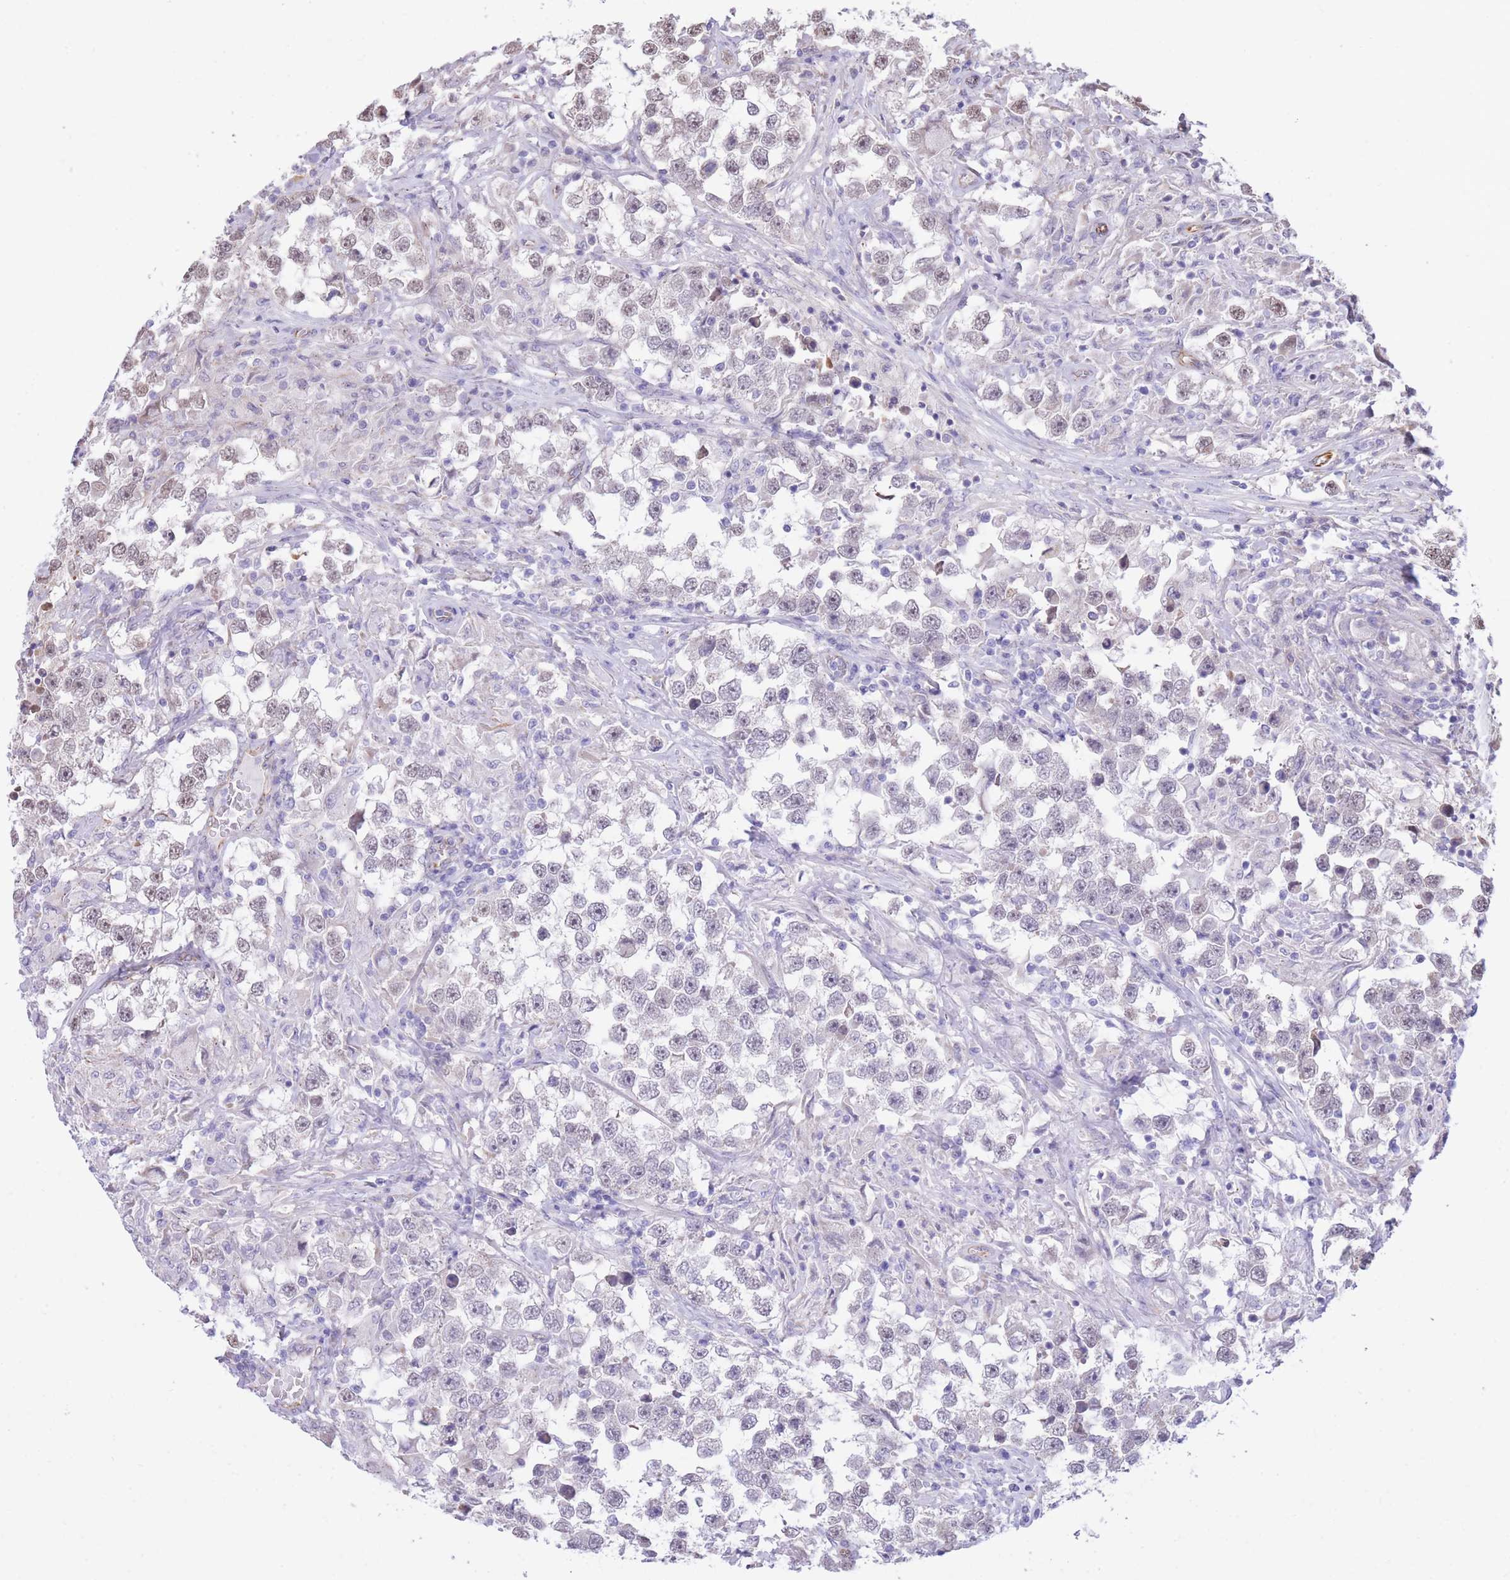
{"staining": {"intensity": "weak", "quantity": "<25%", "location": "nuclear"}, "tissue": "testis cancer", "cell_type": "Tumor cells", "image_type": "cancer", "snomed": [{"axis": "morphology", "description": "Seminoma, NOS"}, {"axis": "topography", "description": "Testis"}], "caption": "This is an IHC photomicrograph of testis cancer. There is no positivity in tumor cells.", "gene": "PSG8", "patient": {"sex": "male", "age": 46}}